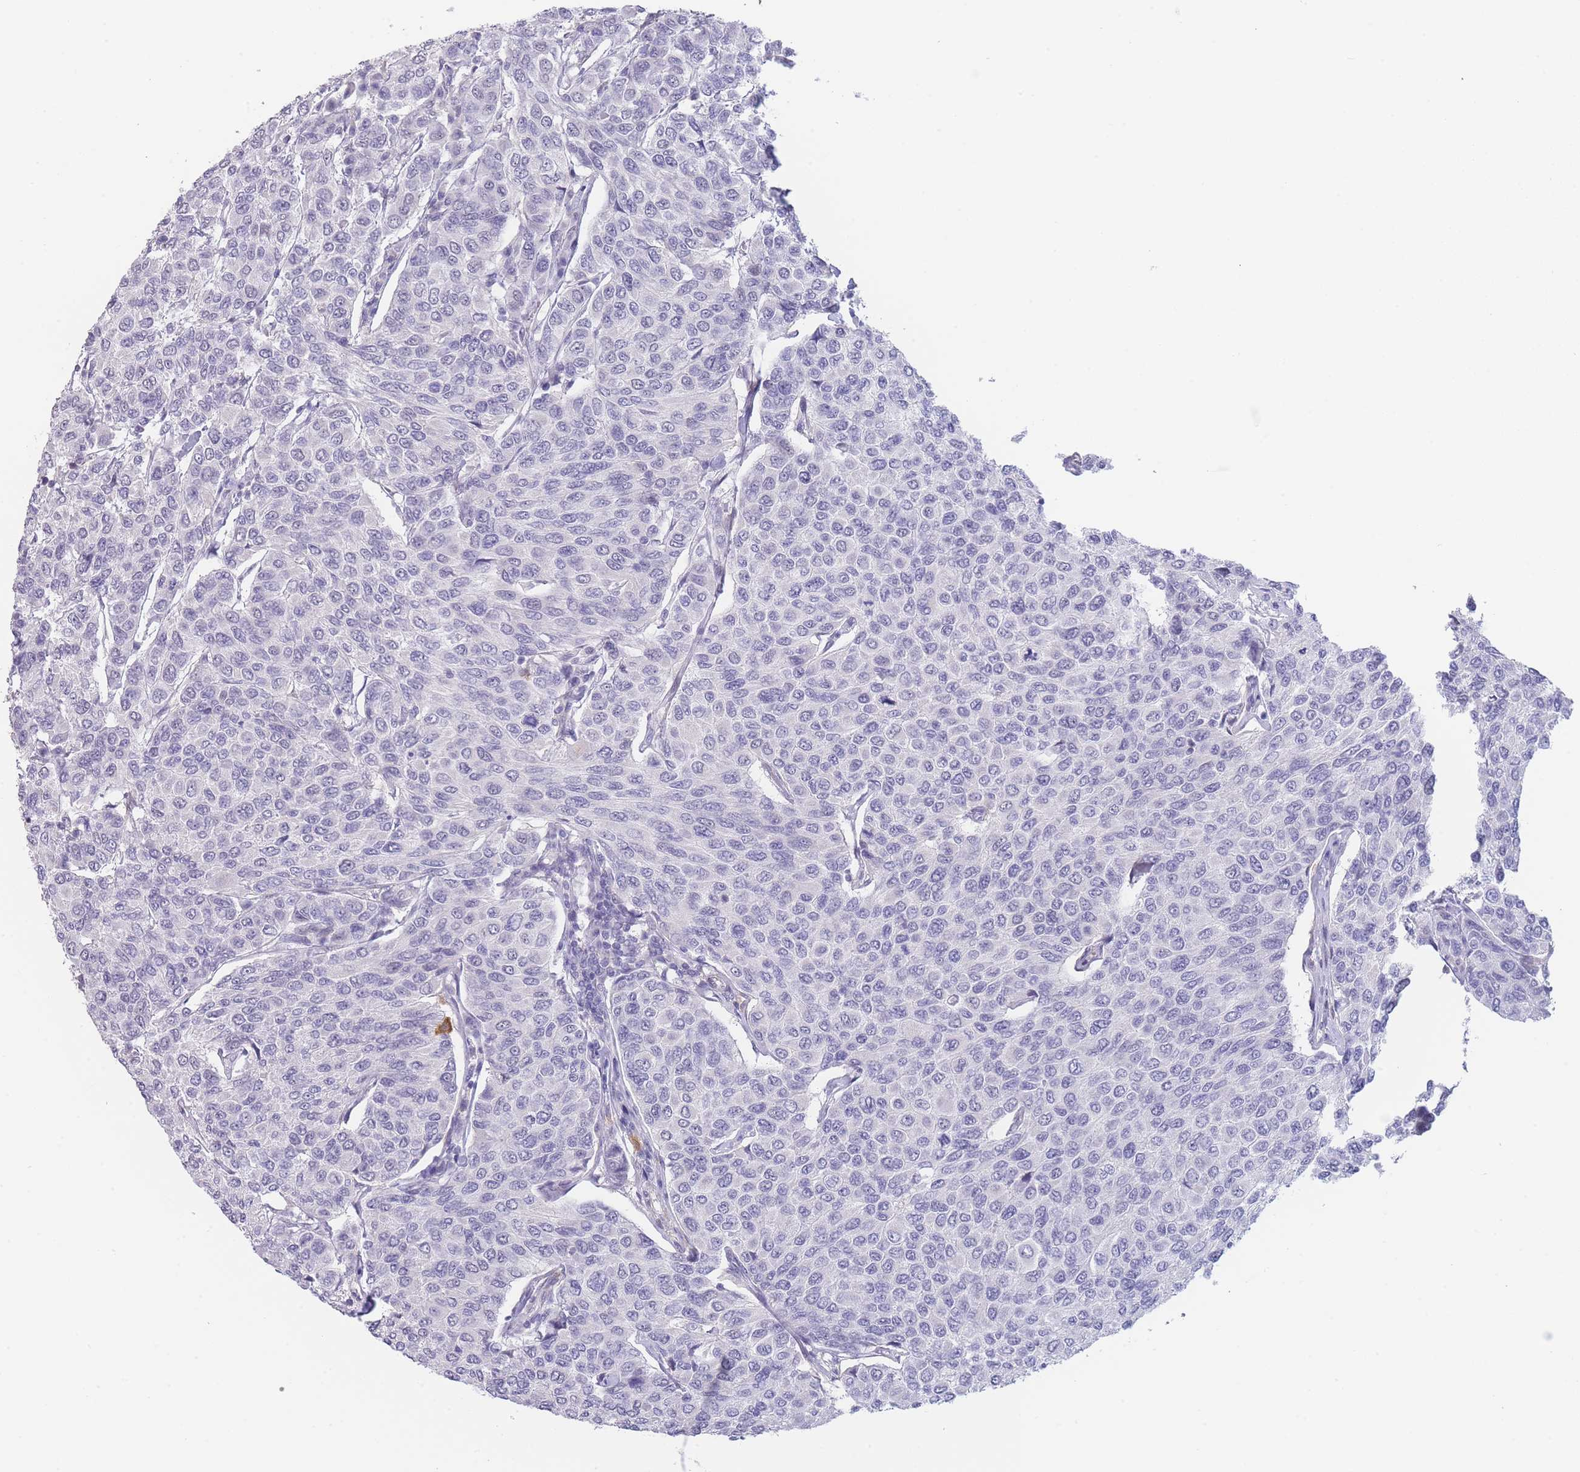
{"staining": {"intensity": "negative", "quantity": "none", "location": "none"}, "tissue": "breast cancer", "cell_type": "Tumor cells", "image_type": "cancer", "snomed": [{"axis": "morphology", "description": "Duct carcinoma"}, {"axis": "topography", "description": "Breast"}], "caption": "Tumor cells show no significant staining in breast cancer (intraductal carcinoma). Nuclei are stained in blue.", "gene": "ASAP3", "patient": {"sex": "female", "age": 55}}